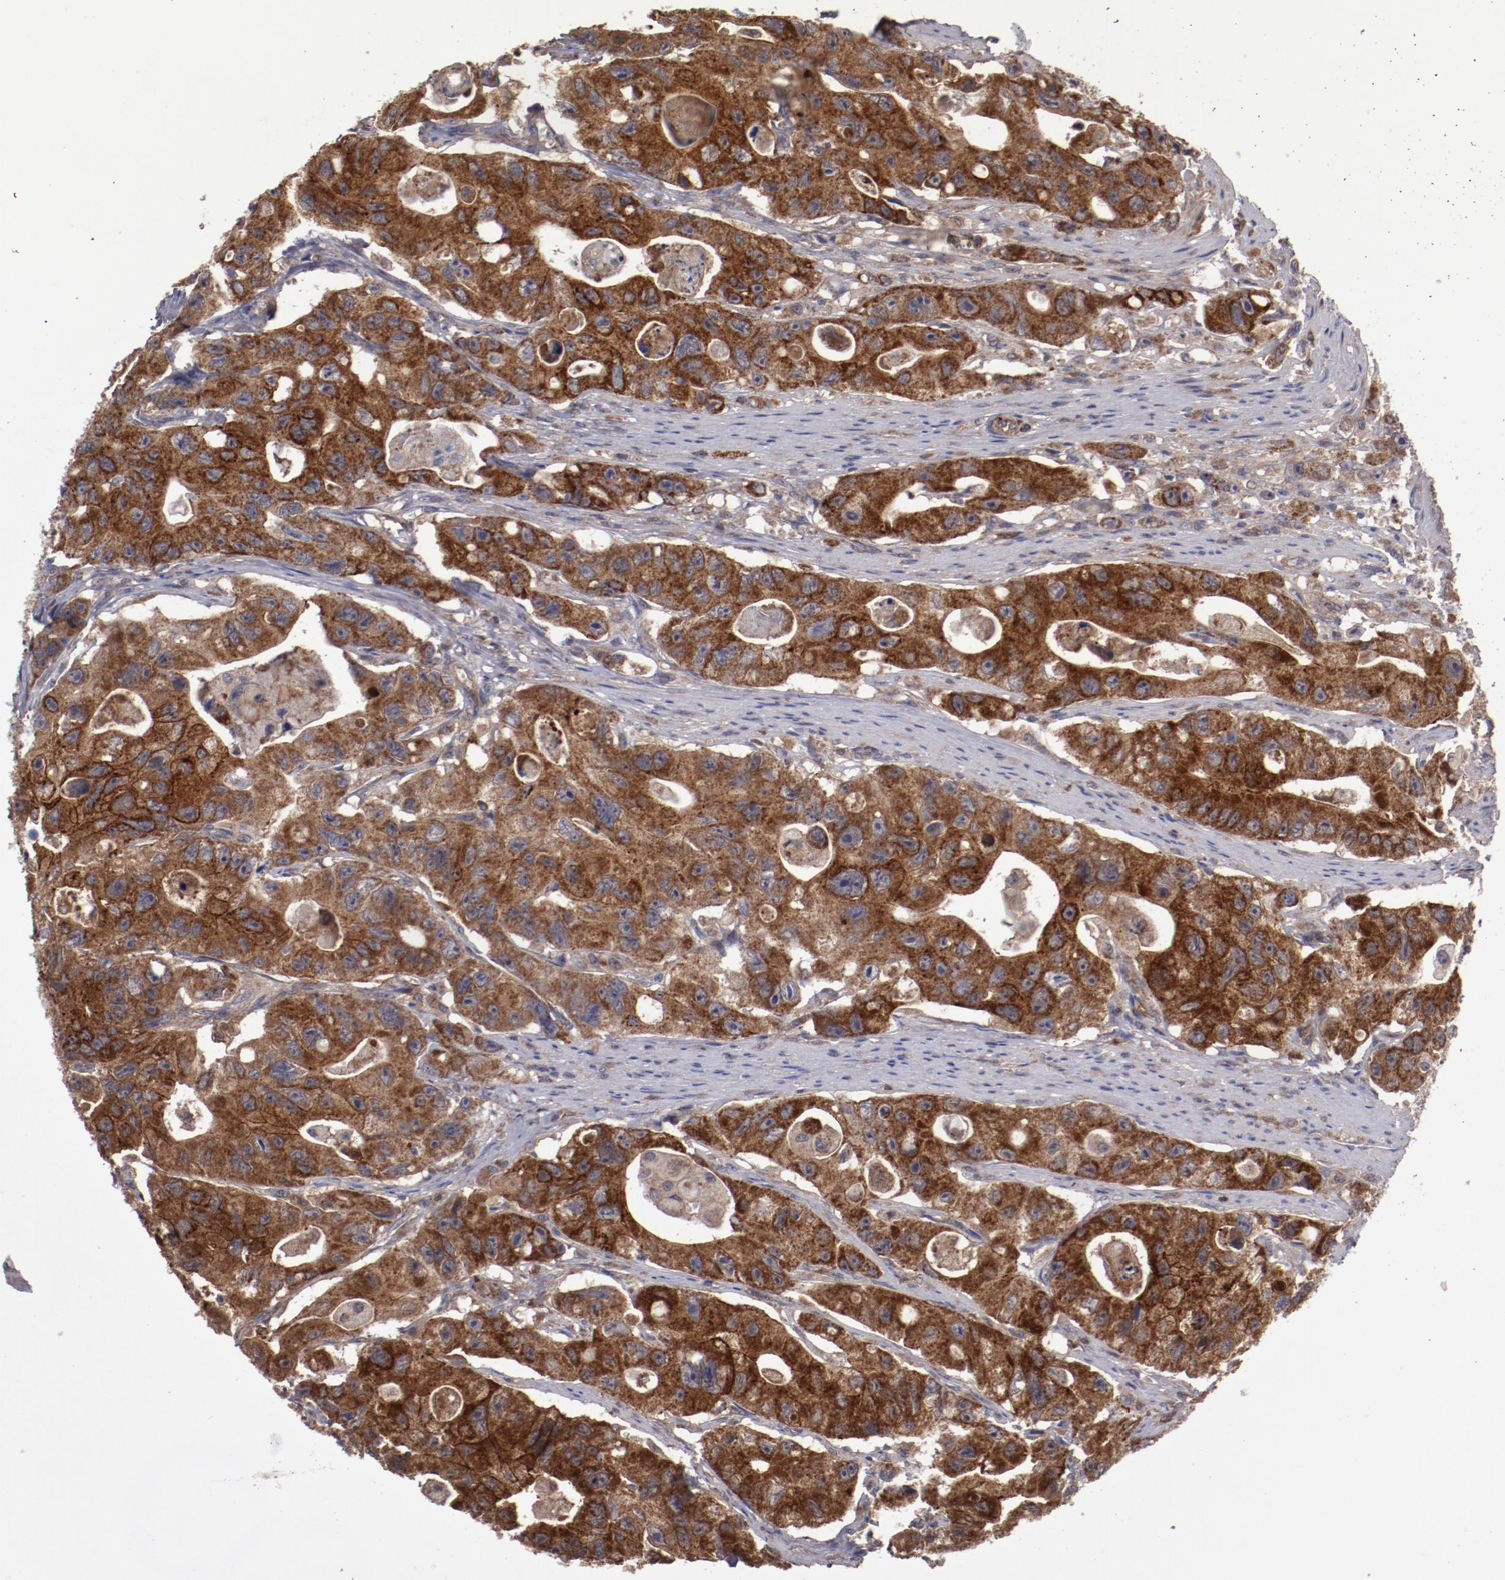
{"staining": {"intensity": "strong", "quantity": ">75%", "location": "cytoplasmic/membranous"}, "tissue": "colorectal cancer", "cell_type": "Tumor cells", "image_type": "cancer", "snomed": [{"axis": "morphology", "description": "Adenocarcinoma, NOS"}, {"axis": "topography", "description": "Colon"}], "caption": "This image demonstrates colorectal cancer (adenocarcinoma) stained with immunohistochemistry to label a protein in brown. The cytoplasmic/membranous of tumor cells show strong positivity for the protein. Nuclei are counter-stained blue.", "gene": "RPS6KA6", "patient": {"sex": "female", "age": 46}}